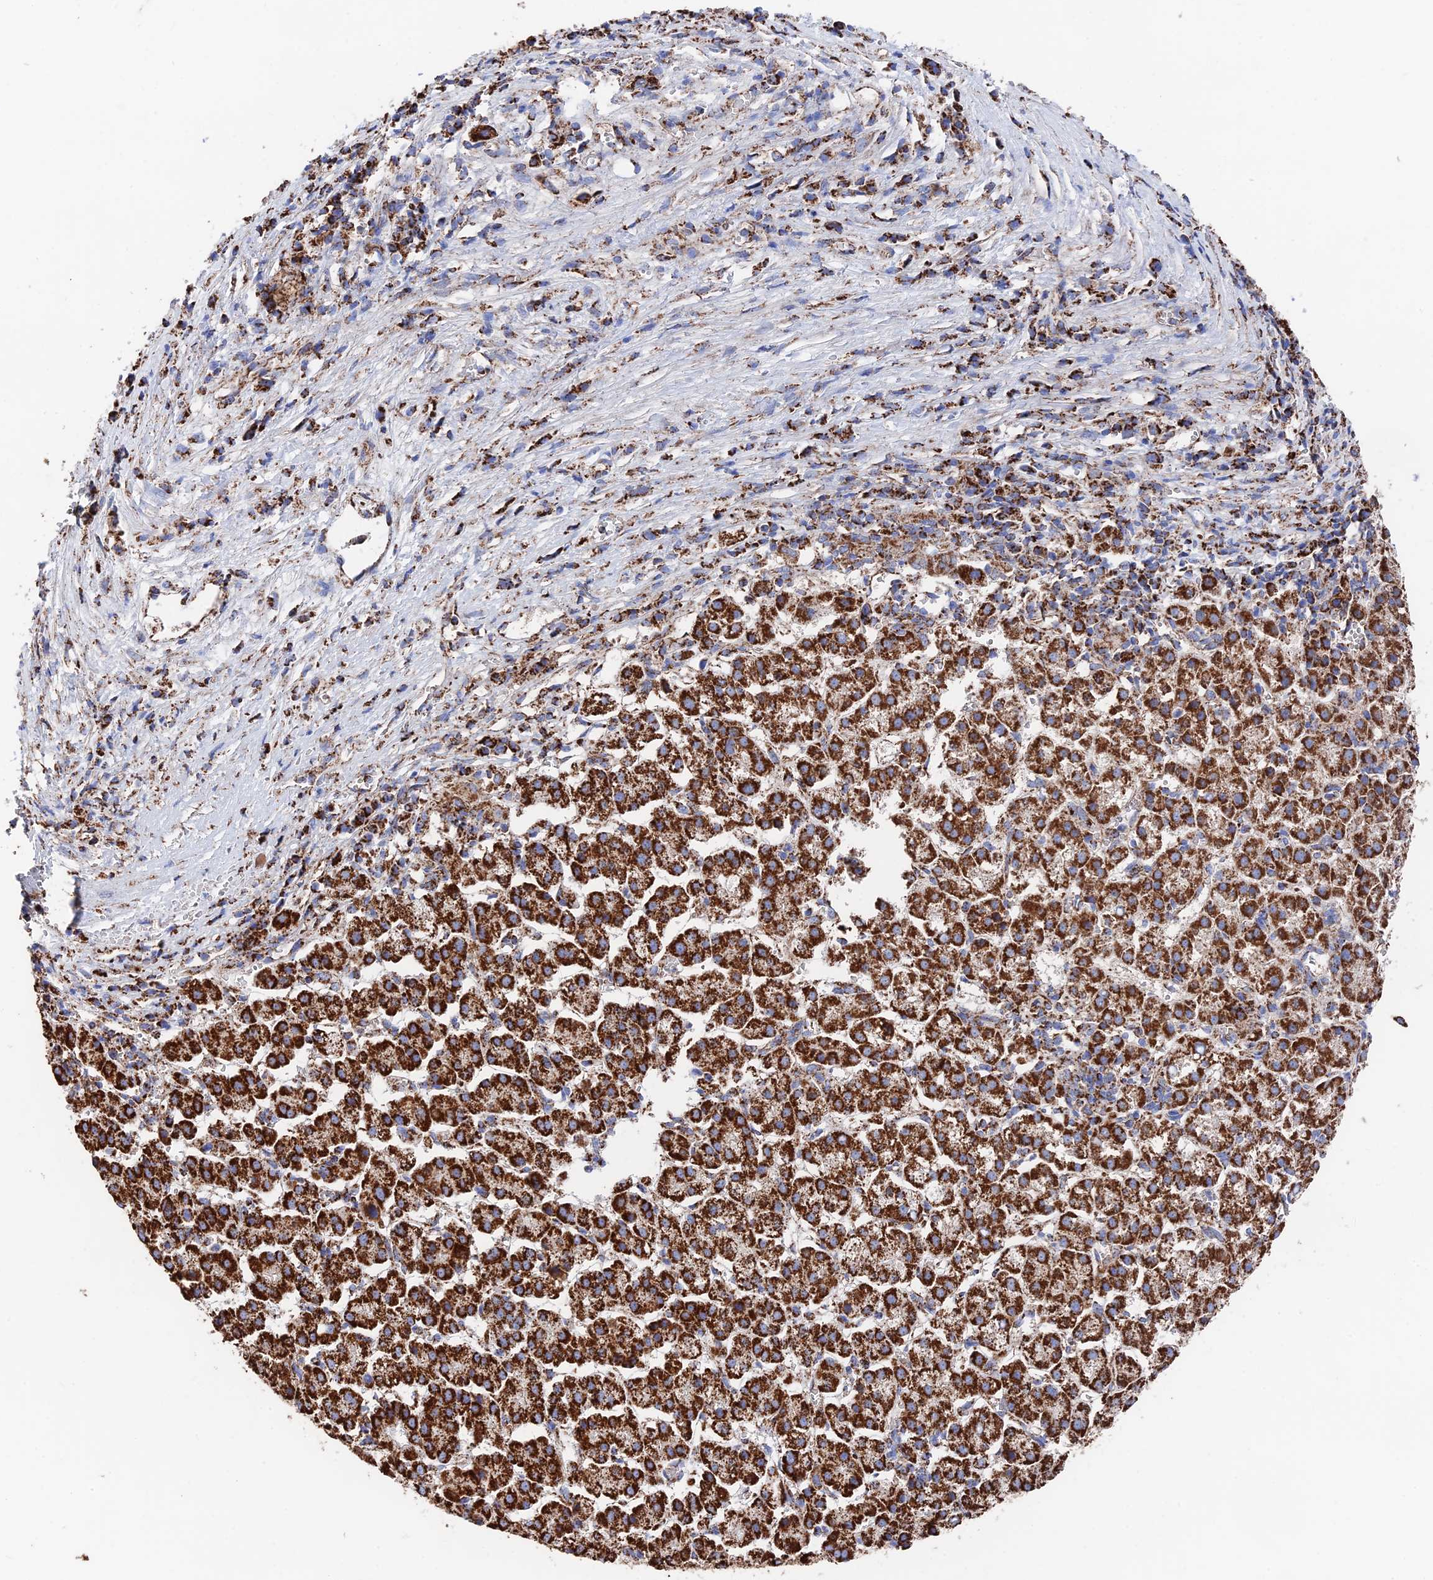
{"staining": {"intensity": "strong", "quantity": ">75%", "location": "cytoplasmic/membranous"}, "tissue": "liver cancer", "cell_type": "Tumor cells", "image_type": "cancer", "snomed": [{"axis": "morphology", "description": "Carcinoma, Hepatocellular, NOS"}, {"axis": "topography", "description": "Liver"}], "caption": "Liver cancer was stained to show a protein in brown. There is high levels of strong cytoplasmic/membranous staining in approximately >75% of tumor cells. The staining was performed using DAB, with brown indicating positive protein expression. Nuclei are stained blue with hematoxylin.", "gene": "HAUS8", "patient": {"sex": "female", "age": 58}}